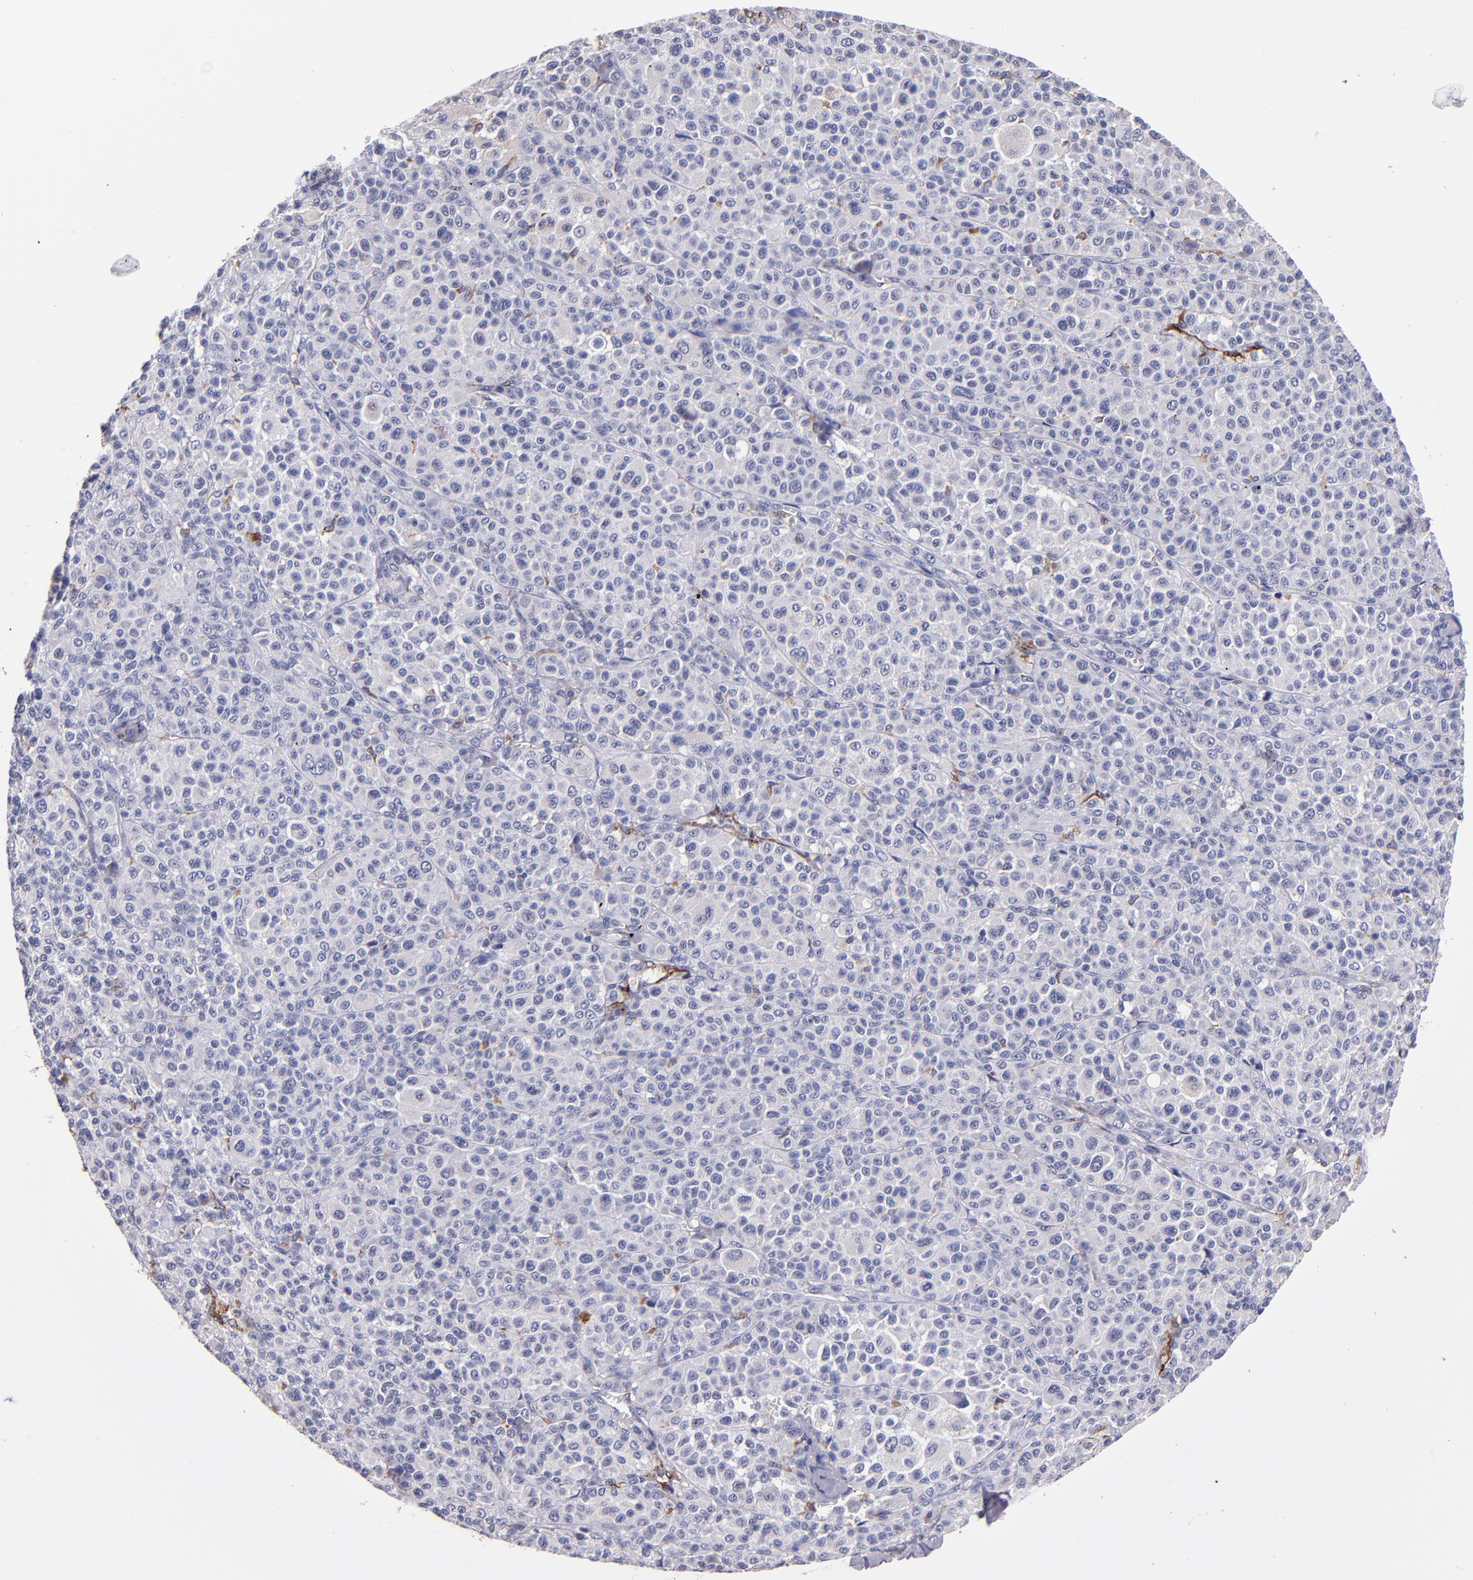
{"staining": {"intensity": "negative", "quantity": "none", "location": "none"}, "tissue": "melanoma", "cell_type": "Tumor cells", "image_type": "cancer", "snomed": [{"axis": "morphology", "description": "Malignant melanoma, Metastatic site"}, {"axis": "topography", "description": "Skin"}], "caption": "High power microscopy image of an immunohistochemistry (IHC) micrograph of malignant melanoma (metastatic site), revealing no significant positivity in tumor cells.", "gene": "SELP", "patient": {"sex": "female", "age": 74}}